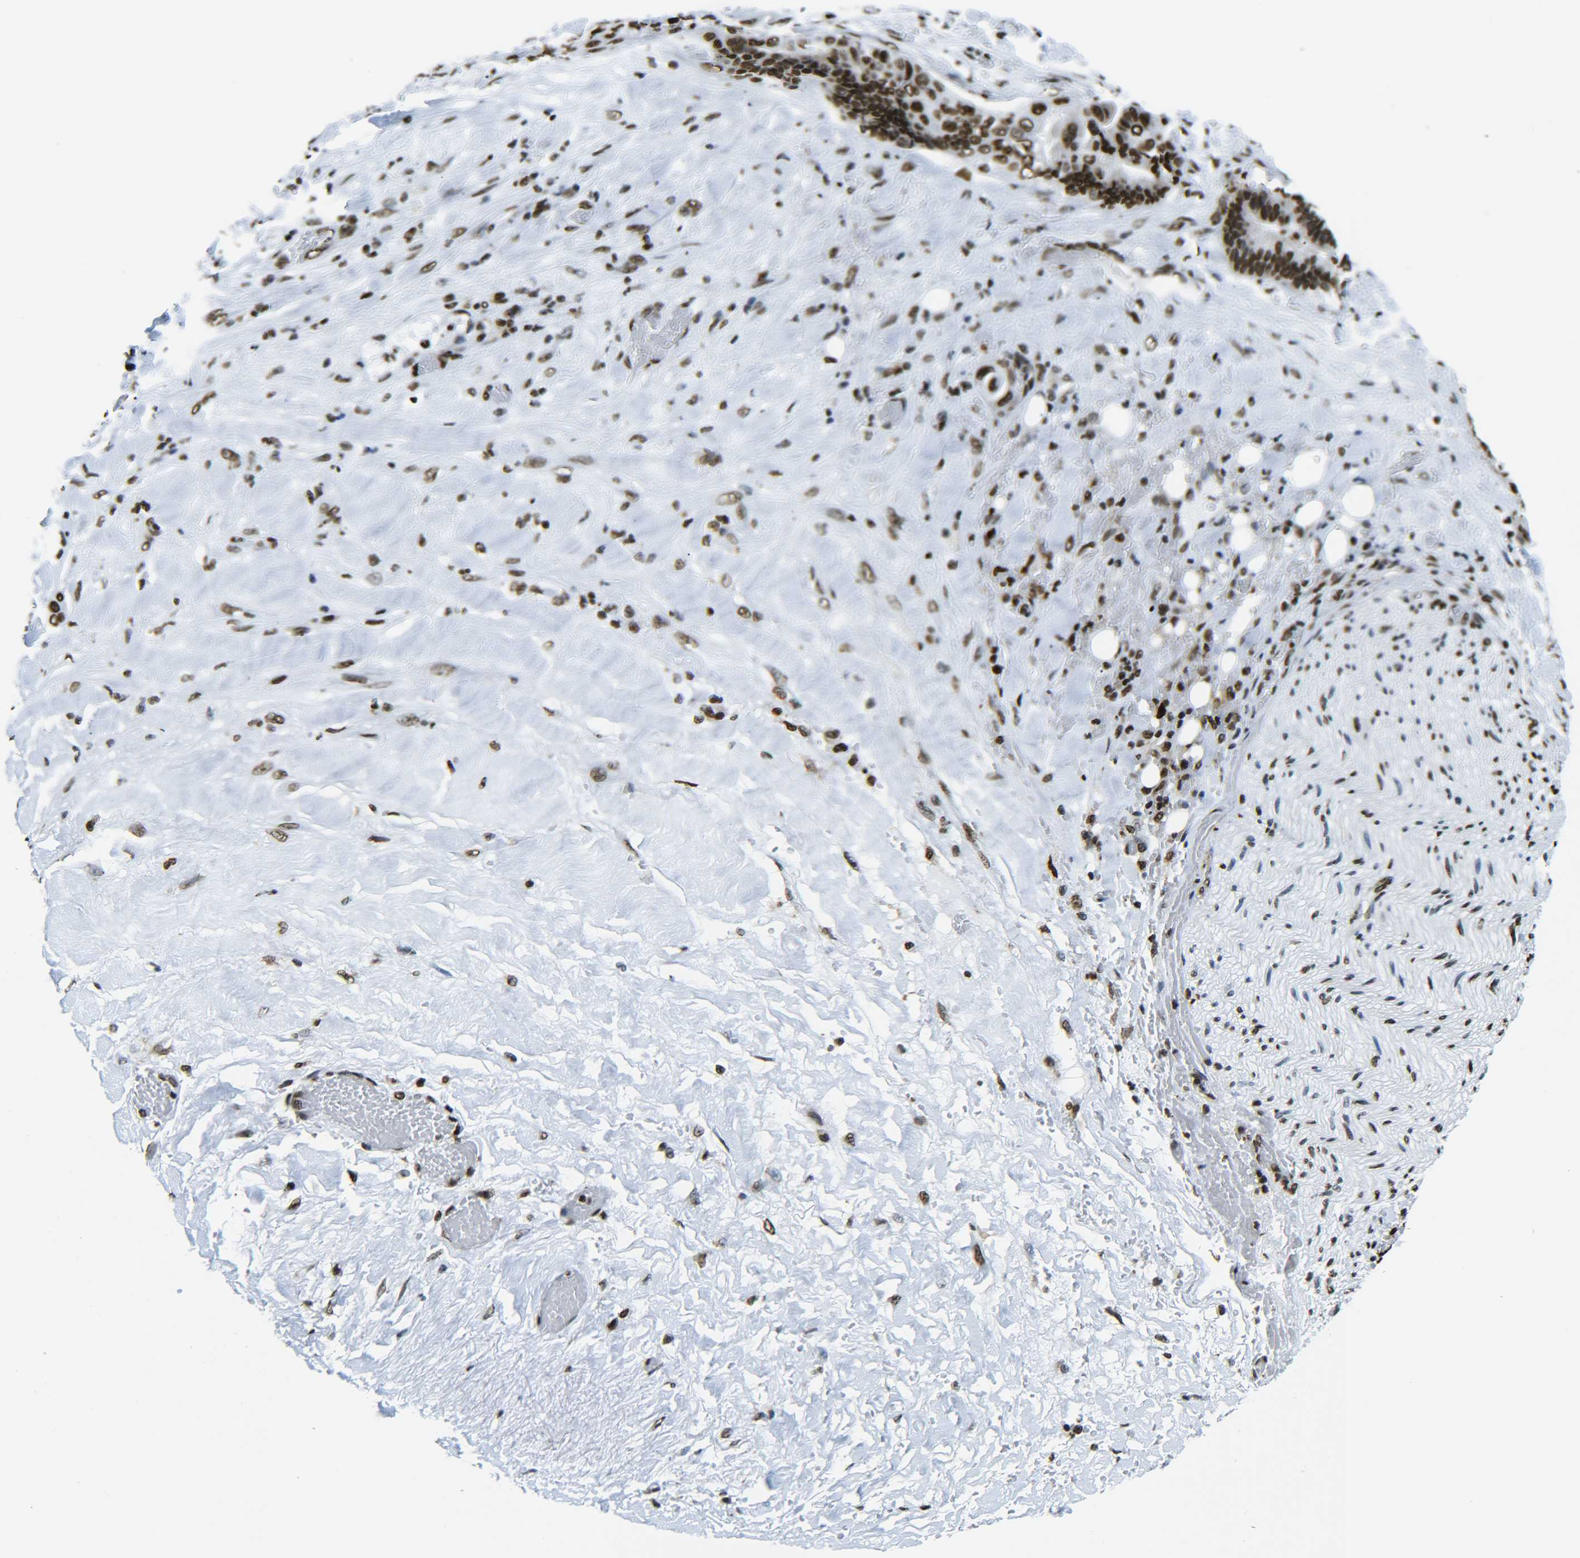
{"staining": {"intensity": "strong", "quantity": ">75%", "location": "nuclear"}, "tissue": "liver cancer", "cell_type": "Tumor cells", "image_type": "cancer", "snomed": [{"axis": "morphology", "description": "Cholangiocarcinoma"}, {"axis": "topography", "description": "Liver"}], "caption": "Immunohistochemistry (IHC) of human liver cholangiocarcinoma demonstrates high levels of strong nuclear expression in approximately >75% of tumor cells.", "gene": "H2AX", "patient": {"sex": "female", "age": 61}}